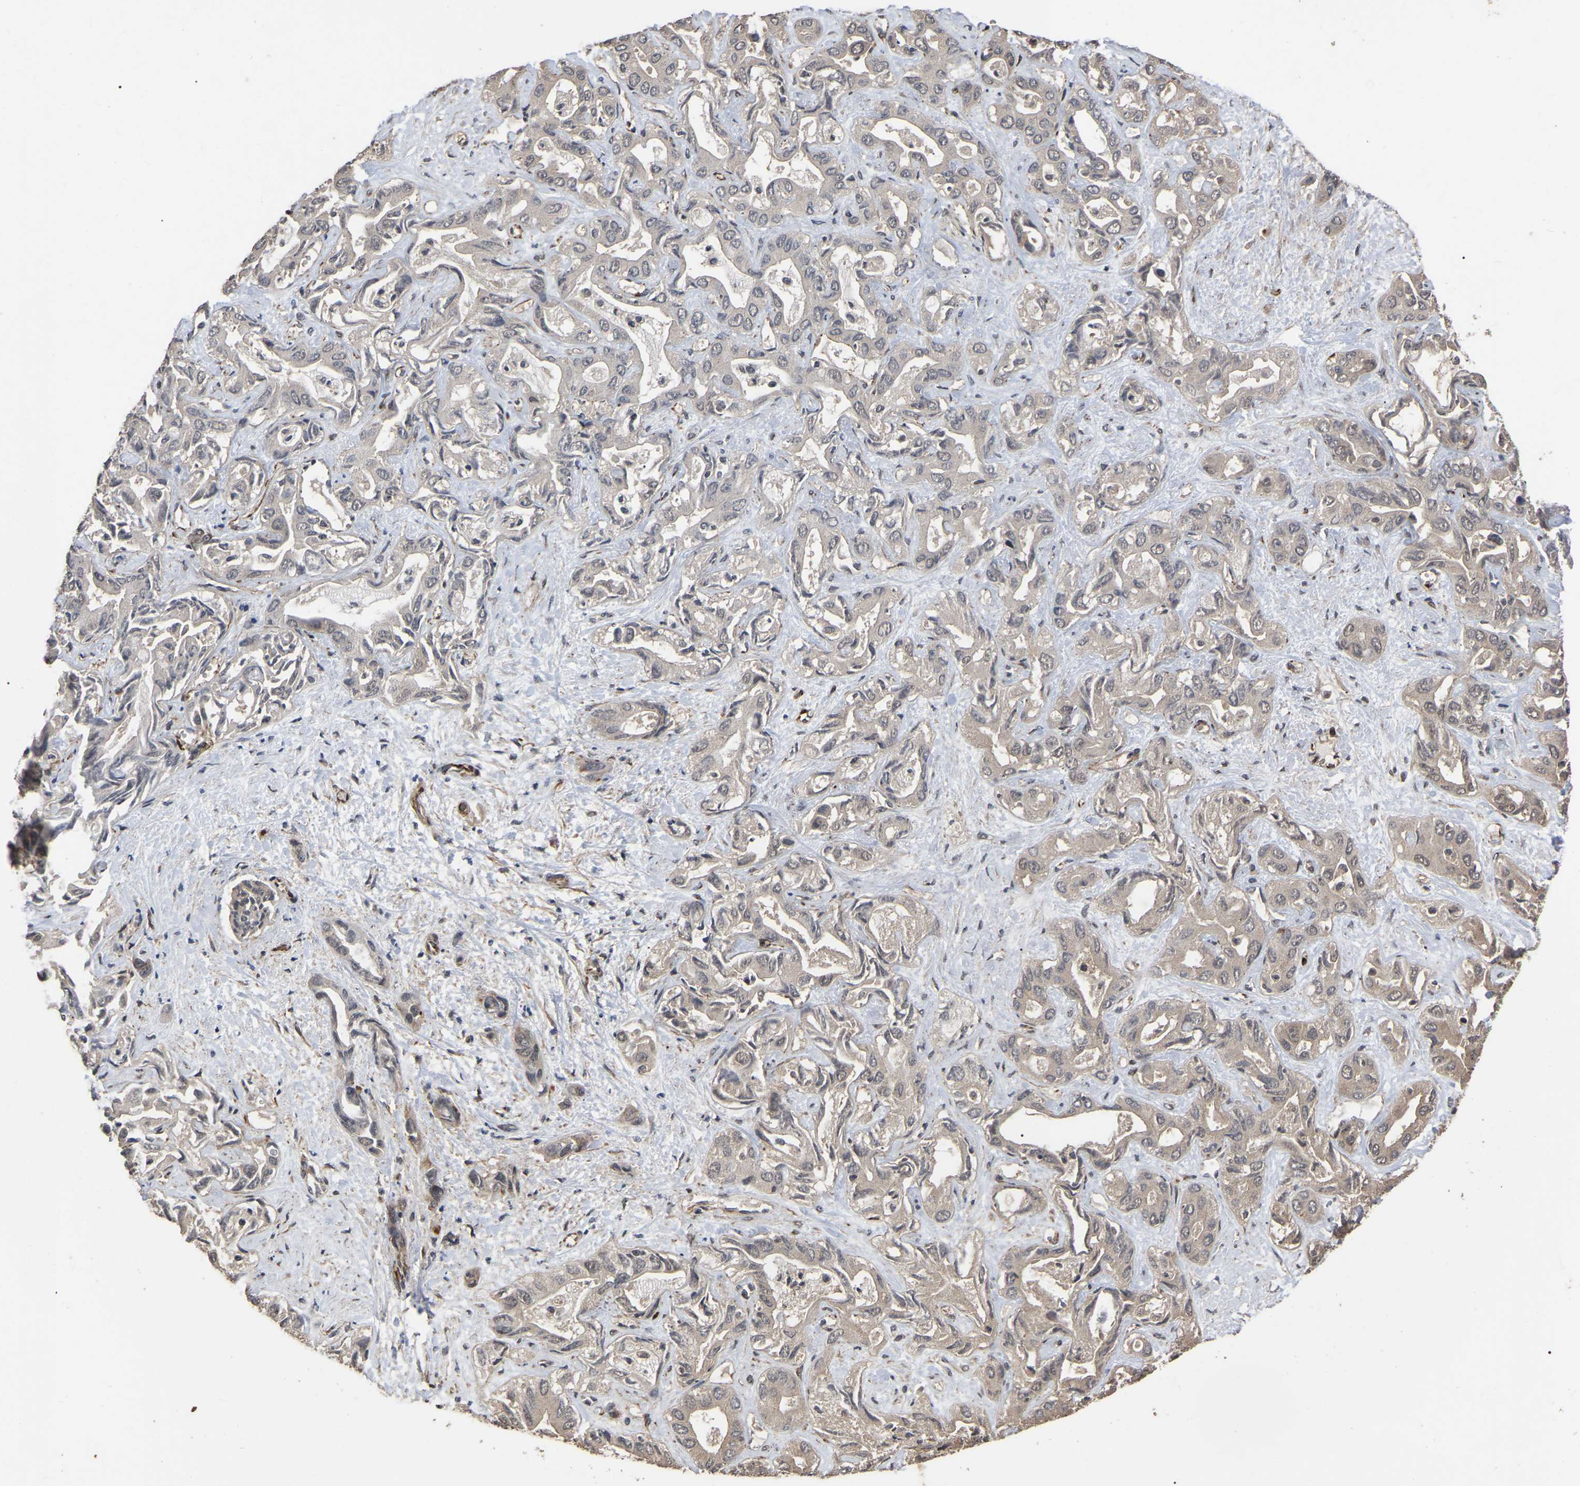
{"staining": {"intensity": "moderate", "quantity": "25%-75%", "location": "cytoplasmic/membranous"}, "tissue": "liver cancer", "cell_type": "Tumor cells", "image_type": "cancer", "snomed": [{"axis": "morphology", "description": "Cholangiocarcinoma"}, {"axis": "topography", "description": "Liver"}], "caption": "Protein expression analysis of human liver cholangiocarcinoma reveals moderate cytoplasmic/membranous positivity in approximately 25%-75% of tumor cells.", "gene": "FAM161B", "patient": {"sex": "female", "age": 52}}